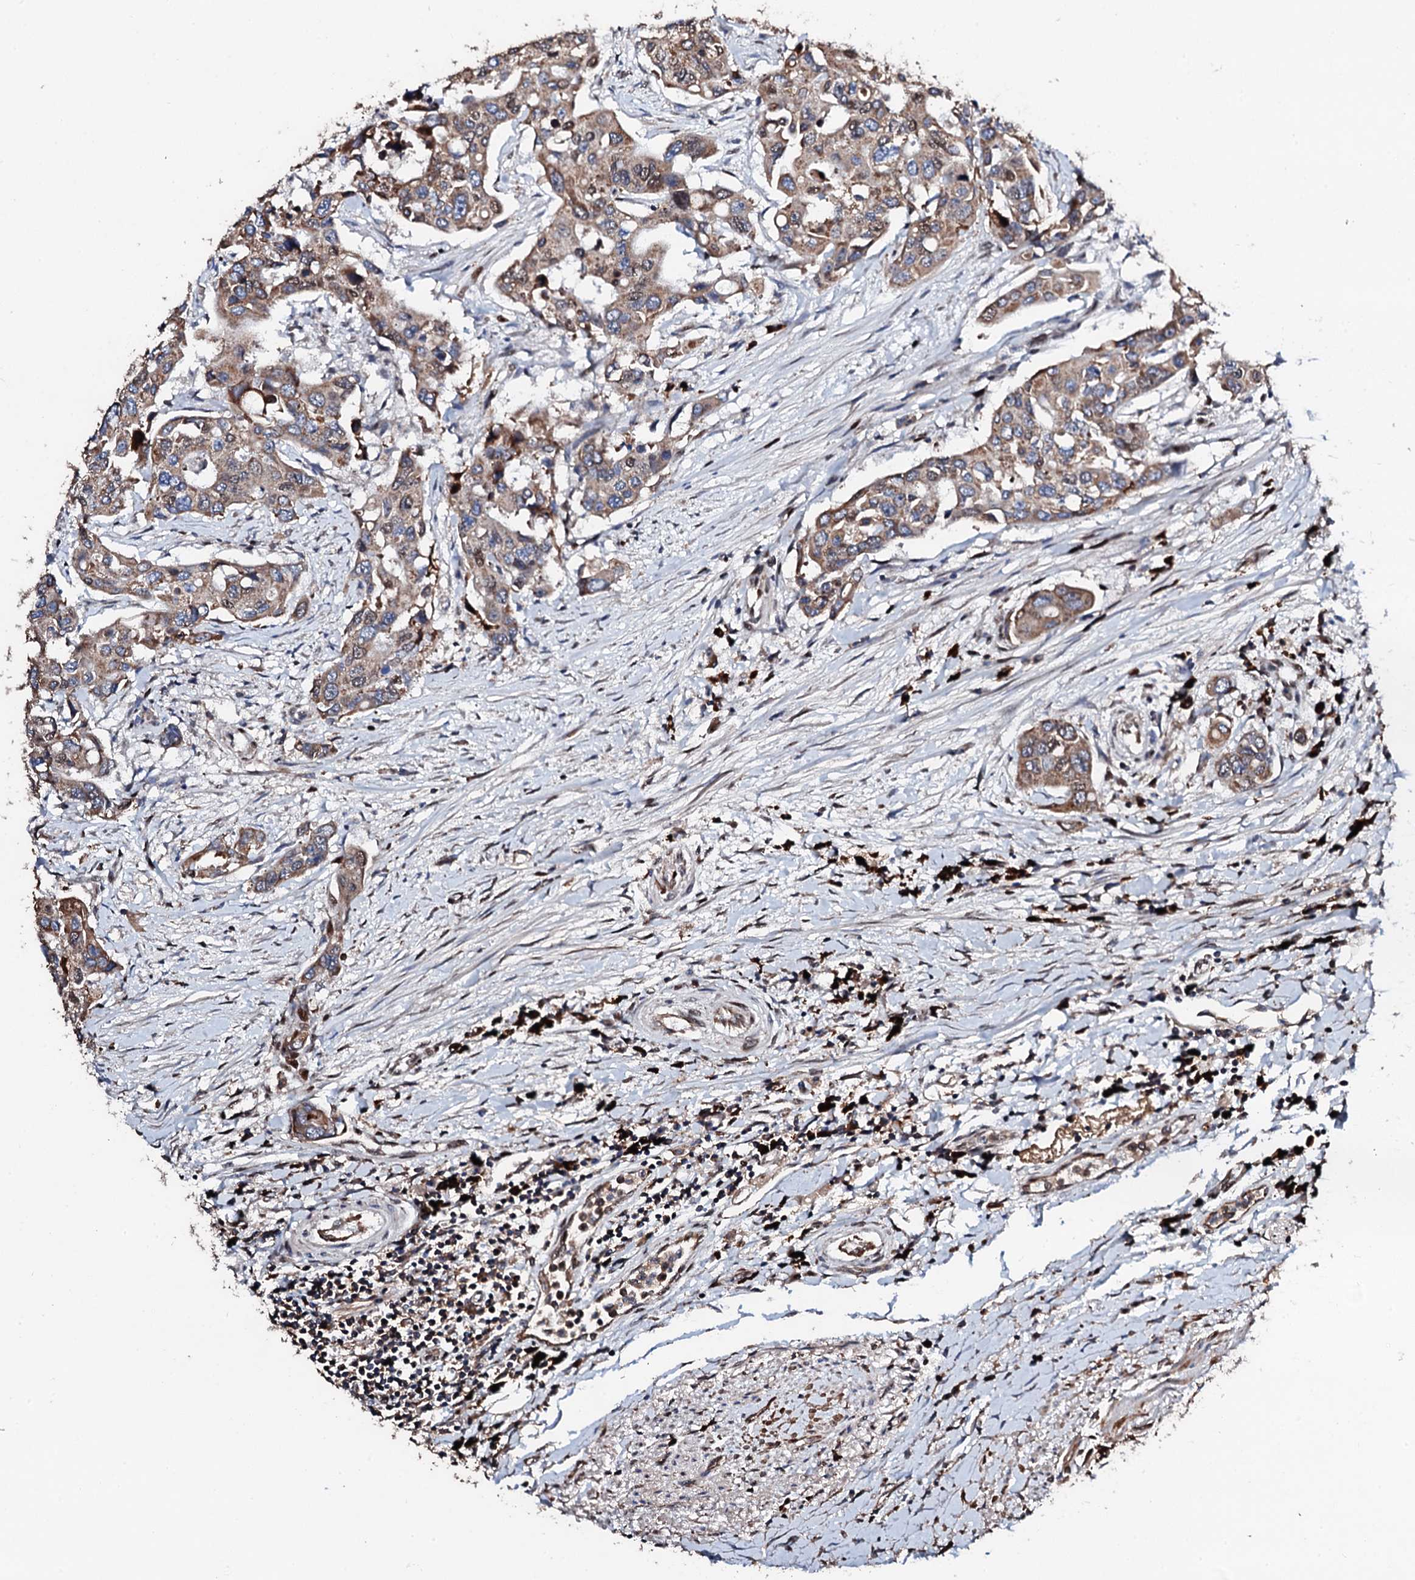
{"staining": {"intensity": "moderate", "quantity": "25%-75%", "location": "cytoplasmic/membranous,nuclear"}, "tissue": "colorectal cancer", "cell_type": "Tumor cells", "image_type": "cancer", "snomed": [{"axis": "morphology", "description": "Adenocarcinoma, NOS"}, {"axis": "topography", "description": "Colon"}], "caption": "IHC of human colorectal cancer displays medium levels of moderate cytoplasmic/membranous and nuclear staining in approximately 25%-75% of tumor cells.", "gene": "KIF18A", "patient": {"sex": "male", "age": 77}}